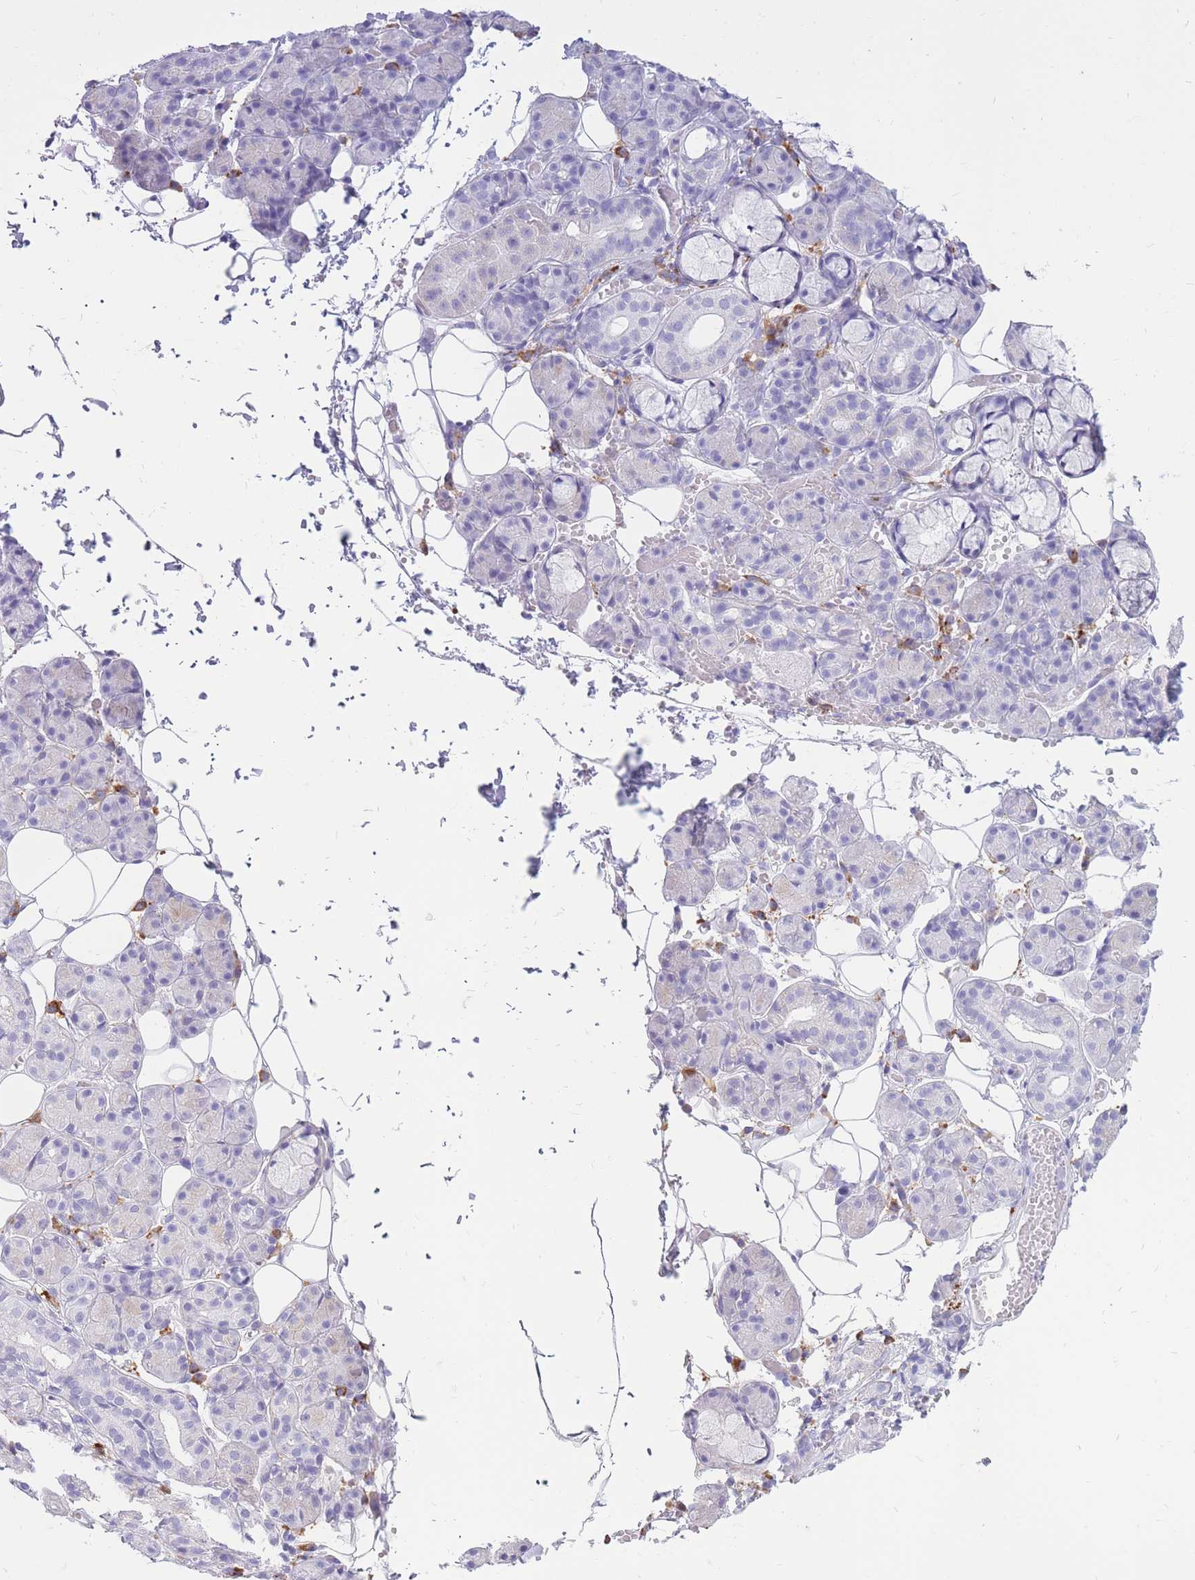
{"staining": {"intensity": "negative", "quantity": "none", "location": "none"}, "tissue": "salivary gland", "cell_type": "Glandular cells", "image_type": "normal", "snomed": [{"axis": "morphology", "description": "Normal tissue, NOS"}, {"axis": "topography", "description": "Salivary gland"}], "caption": "A micrograph of salivary gland stained for a protein reveals no brown staining in glandular cells.", "gene": "ZFP37", "patient": {"sex": "male", "age": 63}}